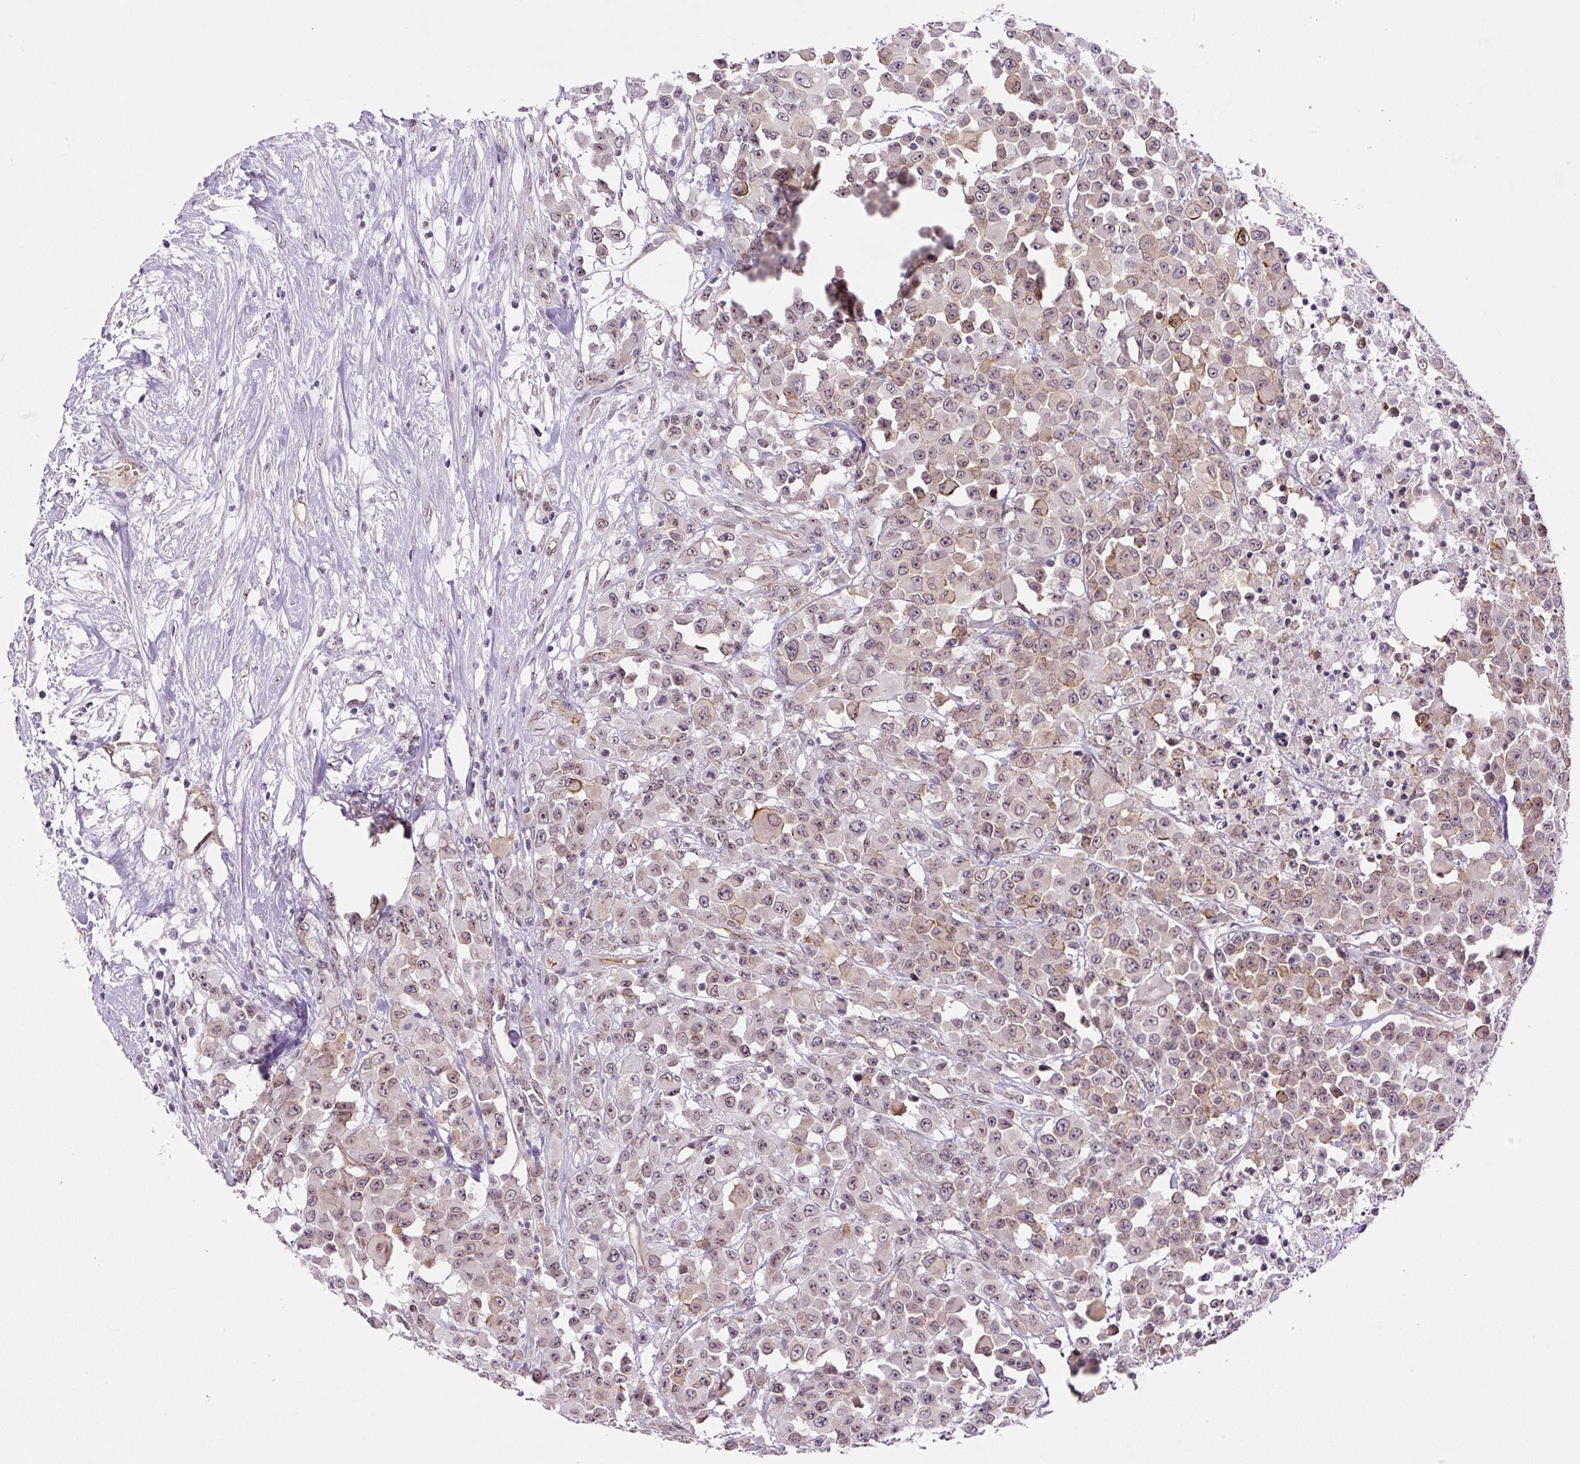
{"staining": {"intensity": "weak", "quantity": "25%-75%", "location": "nuclear"}, "tissue": "colorectal cancer", "cell_type": "Tumor cells", "image_type": "cancer", "snomed": [{"axis": "morphology", "description": "Adenocarcinoma, NOS"}, {"axis": "topography", "description": "Colon"}], "caption": "Immunohistochemistry of colorectal adenocarcinoma shows low levels of weak nuclear staining in about 25%-75% of tumor cells.", "gene": "MYO5C", "patient": {"sex": "male", "age": 51}}